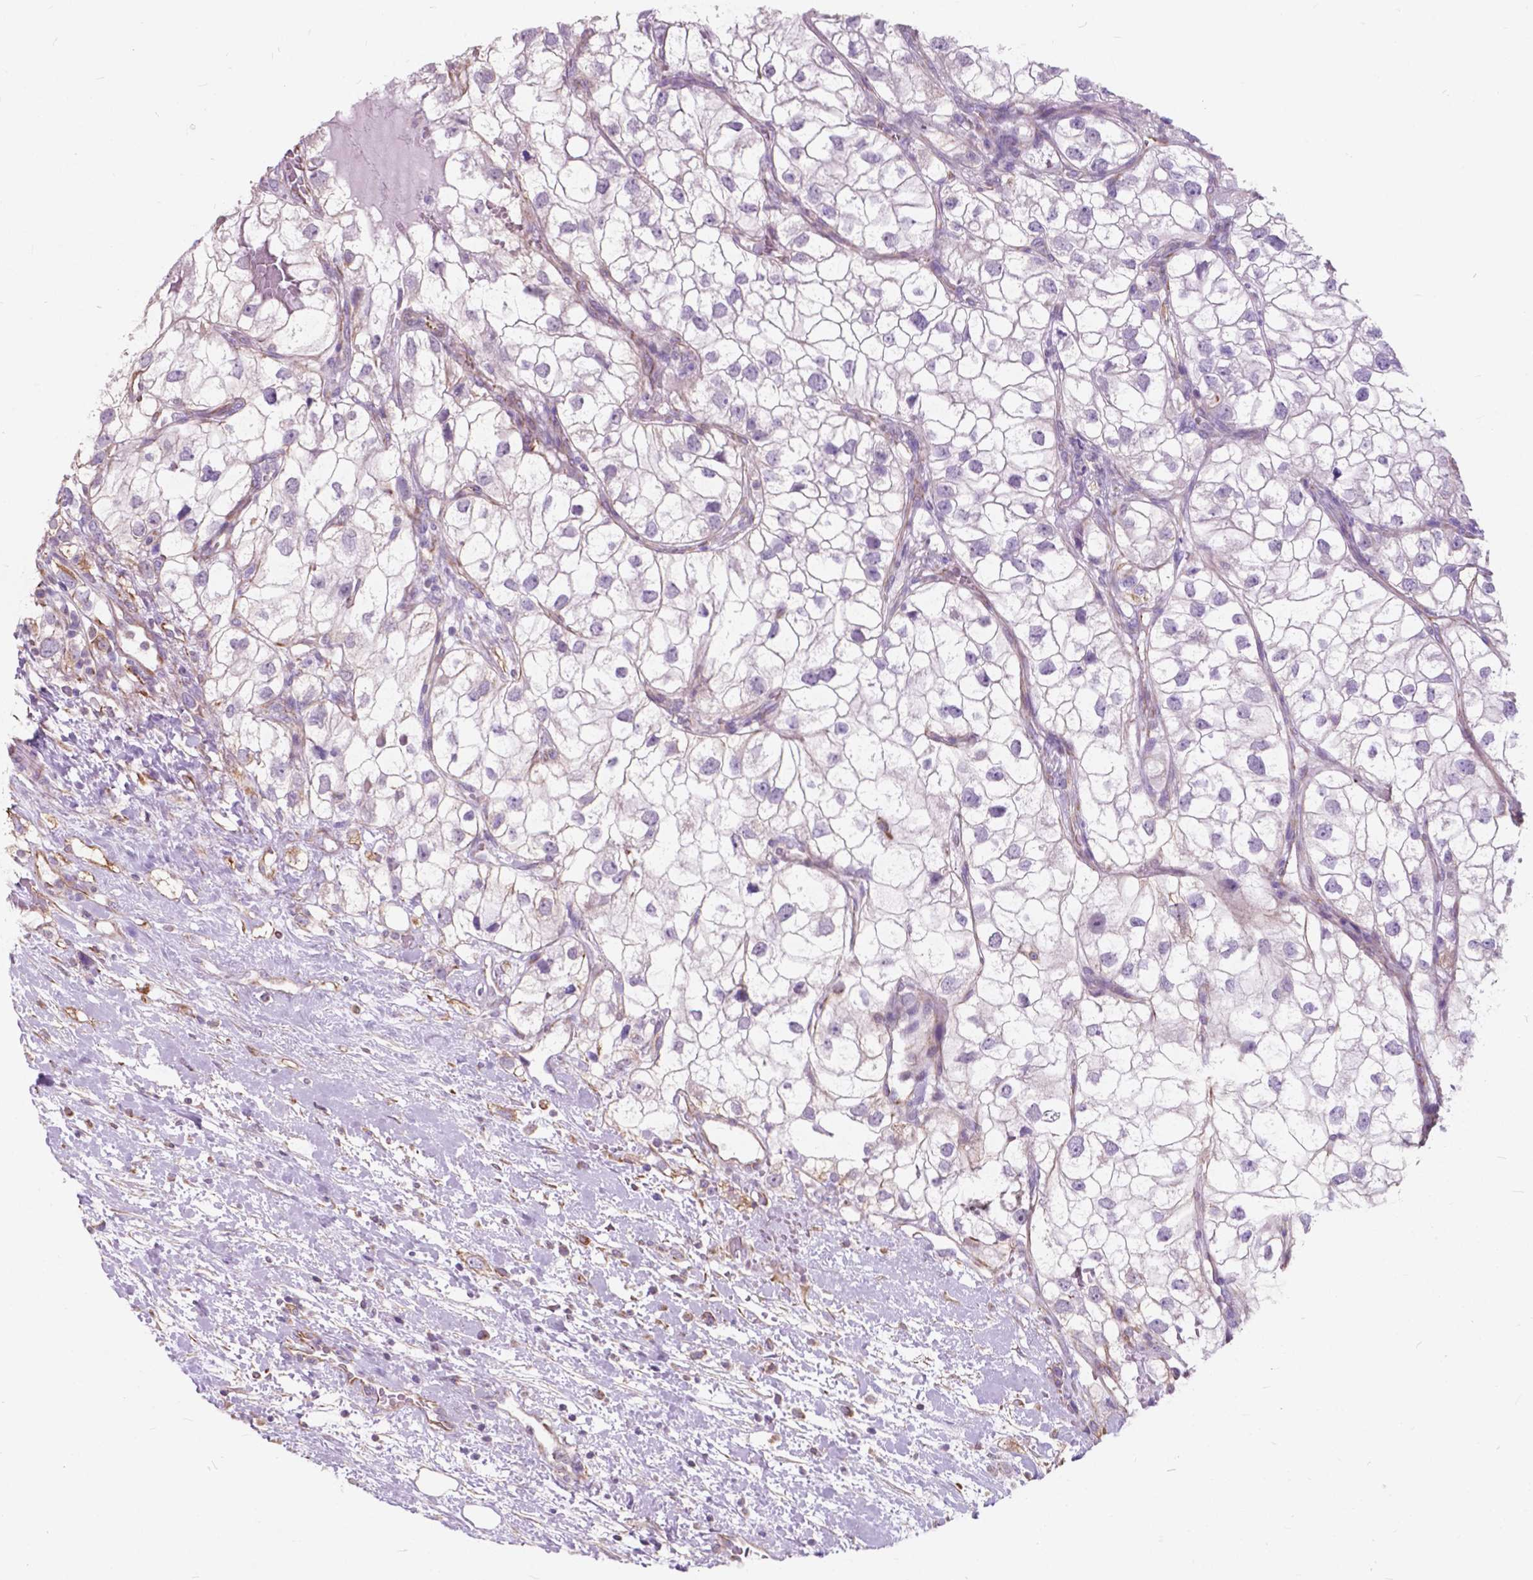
{"staining": {"intensity": "negative", "quantity": "none", "location": "none"}, "tissue": "renal cancer", "cell_type": "Tumor cells", "image_type": "cancer", "snomed": [{"axis": "morphology", "description": "Adenocarcinoma, NOS"}, {"axis": "topography", "description": "Kidney"}], "caption": "A high-resolution histopathology image shows immunohistochemistry staining of renal cancer, which displays no significant expression in tumor cells.", "gene": "AMOT", "patient": {"sex": "male", "age": 59}}